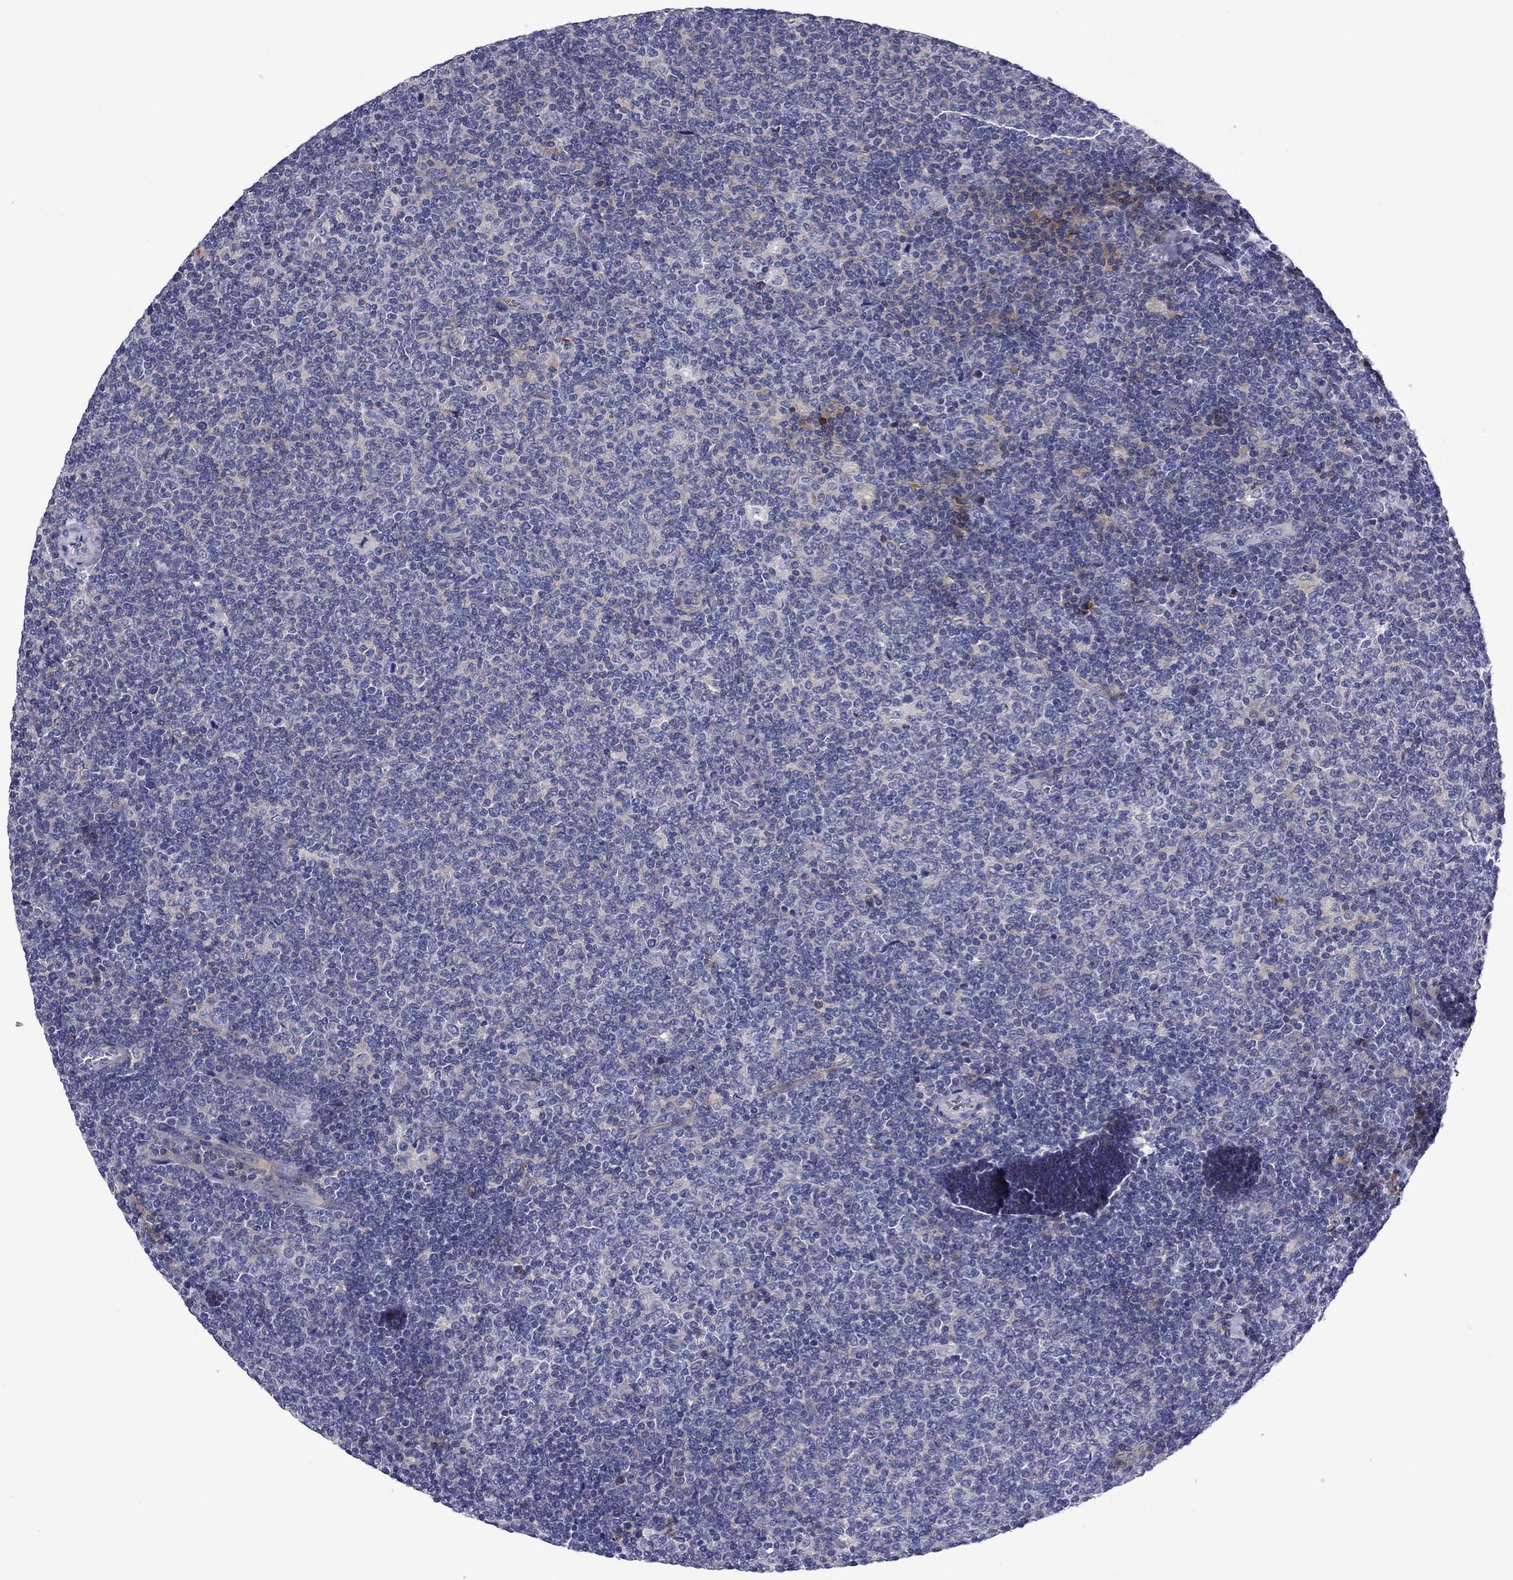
{"staining": {"intensity": "negative", "quantity": "none", "location": "none"}, "tissue": "lymphoma", "cell_type": "Tumor cells", "image_type": "cancer", "snomed": [{"axis": "morphology", "description": "Malignant lymphoma, non-Hodgkin's type, Low grade"}, {"axis": "topography", "description": "Lymph node"}], "caption": "Low-grade malignant lymphoma, non-Hodgkin's type was stained to show a protein in brown. There is no significant staining in tumor cells.", "gene": "CNDP1", "patient": {"sex": "male", "age": 52}}